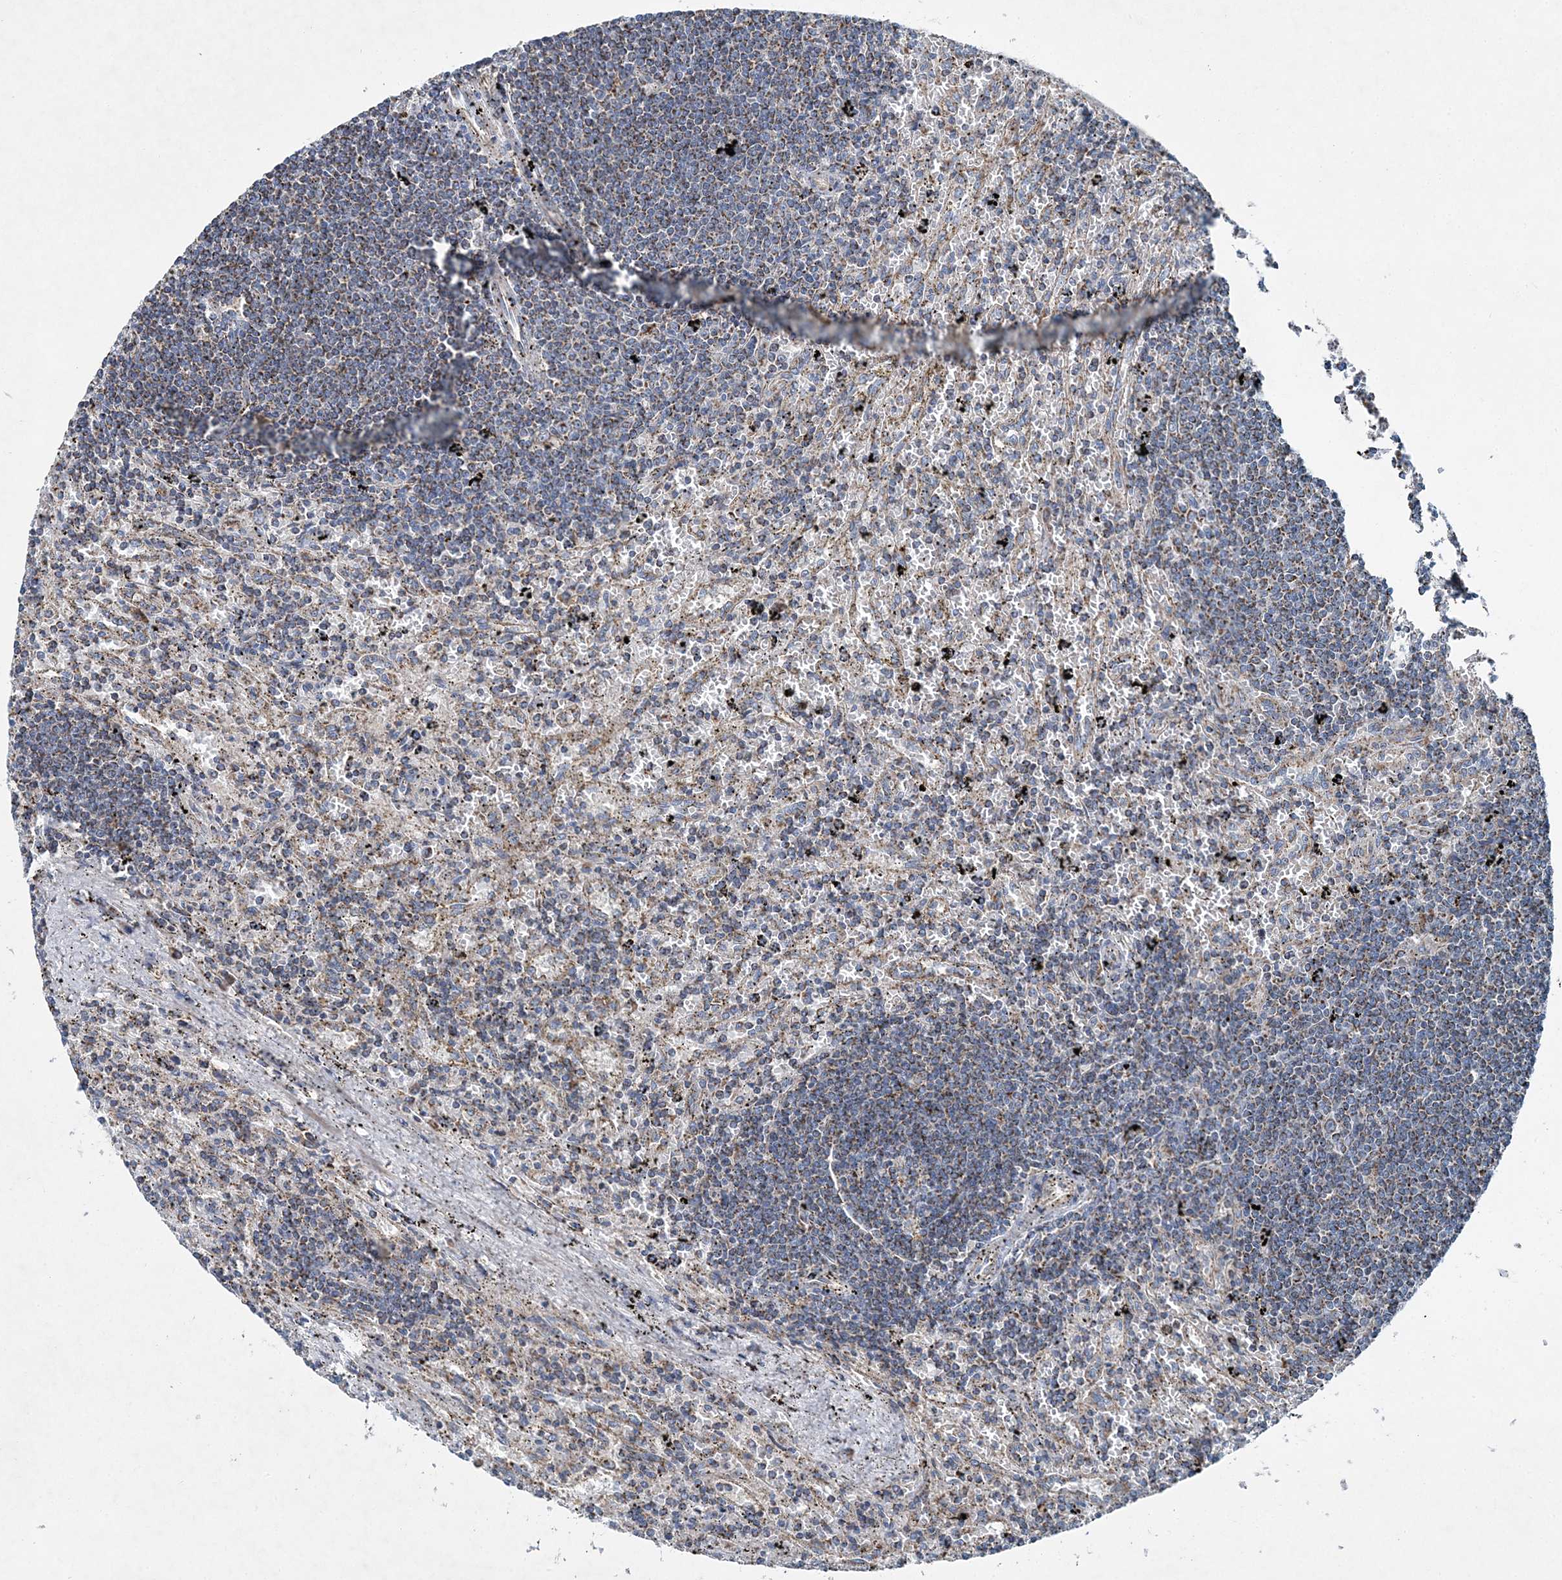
{"staining": {"intensity": "moderate", "quantity": "25%-75%", "location": "cytoplasmic/membranous"}, "tissue": "lymphoma", "cell_type": "Tumor cells", "image_type": "cancer", "snomed": [{"axis": "morphology", "description": "Malignant lymphoma, non-Hodgkin's type, Low grade"}, {"axis": "topography", "description": "Spleen"}], "caption": "A high-resolution histopathology image shows IHC staining of lymphoma, which reveals moderate cytoplasmic/membranous expression in about 25%-75% of tumor cells. (DAB IHC, brown staining for protein, blue staining for nuclei).", "gene": "SPAG16", "patient": {"sex": "male", "age": 76}}